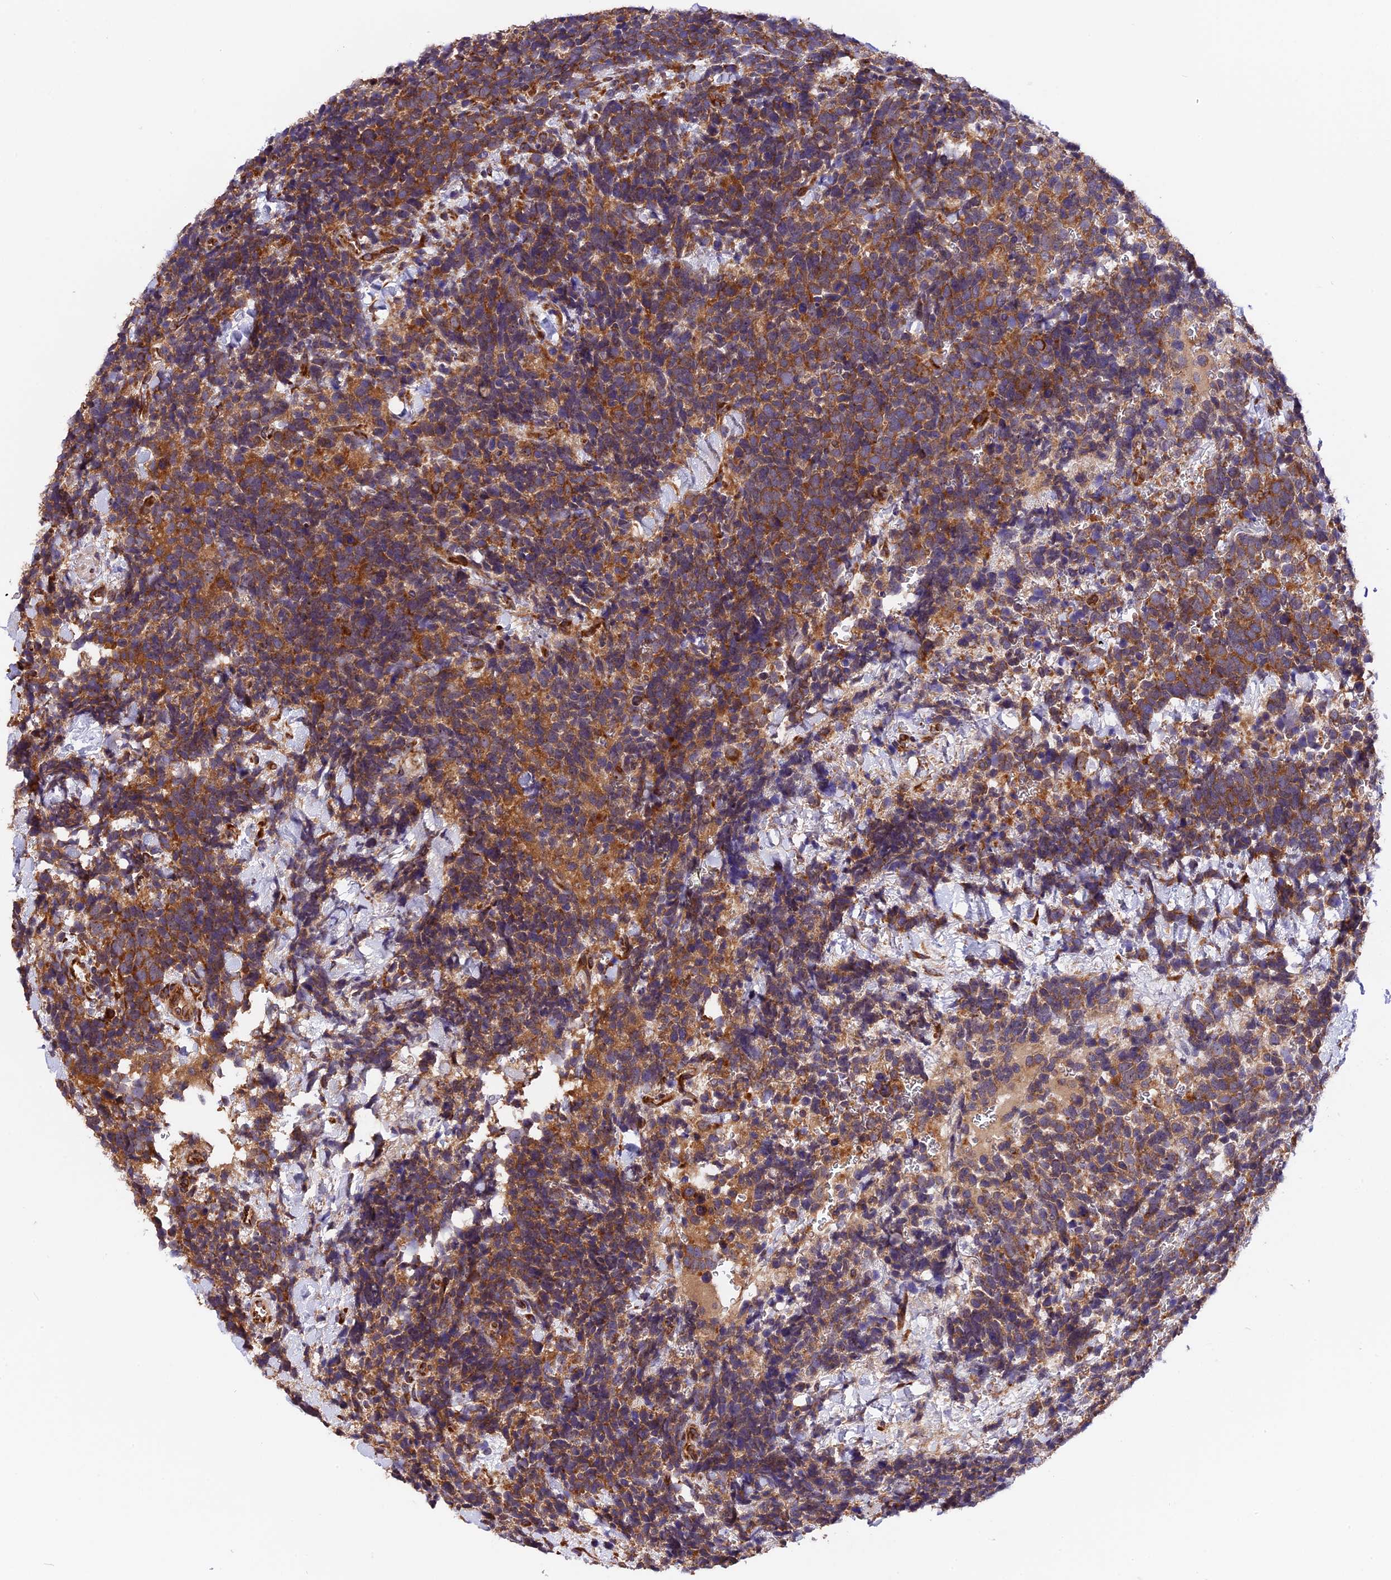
{"staining": {"intensity": "strong", "quantity": ">75%", "location": "cytoplasmic/membranous"}, "tissue": "urothelial cancer", "cell_type": "Tumor cells", "image_type": "cancer", "snomed": [{"axis": "morphology", "description": "Urothelial carcinoma, High grade"}, {"axis": "topography", "description": "Urinary bladder"}], "caption": "Immunohistochemical staining of urothelial cancer displays strong cytoplasmic/membranous protein staining in about >75% of tumor cells.", "gene": "GNPTAB", "patient": {"sex": "female", "age": 82}}